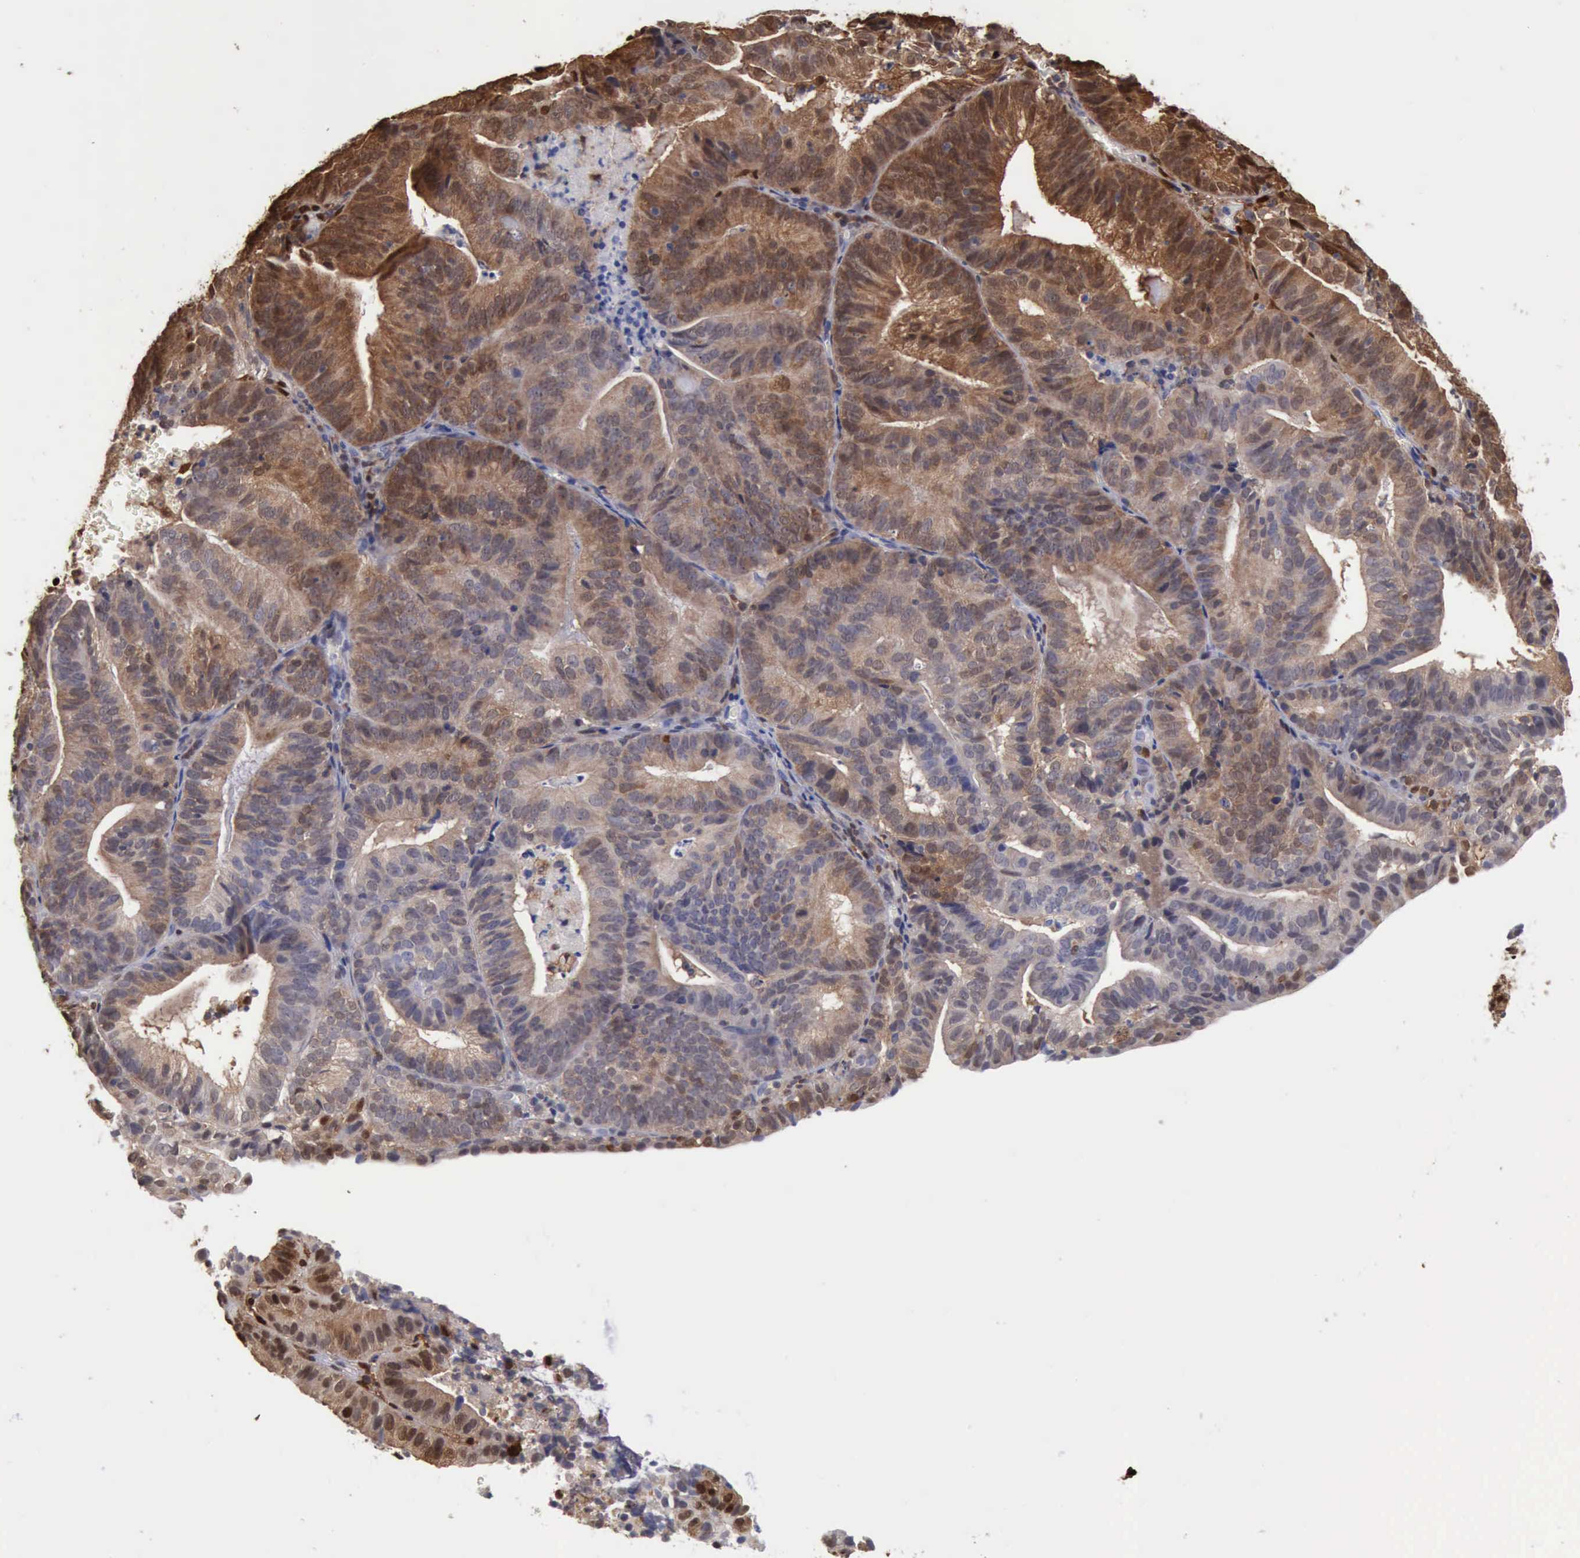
{"staining": {"intensity": "moderate", "quantity": "25%-75%", "location": "cytoplasmic/membranous,nuclear"}, "tissue": "cervical cancer", "cell_type": "Tumor cells", "image_type": "cancer", "snomed": [{"axis": "morphology", "description": "Adenocarcinoma, NOS"}, {"axis": "topography", "description": "Cervix"}], "caption": "The micrograph demonstrates immunohistochemical staining of cervical adenocarcinoma. There is moderate cytoplasmic/membranous and nuclear staining is present in about 25%-75% of tumor cells.", "gene": "STAT1", "patient": {"sex": "female", "age": 60}}